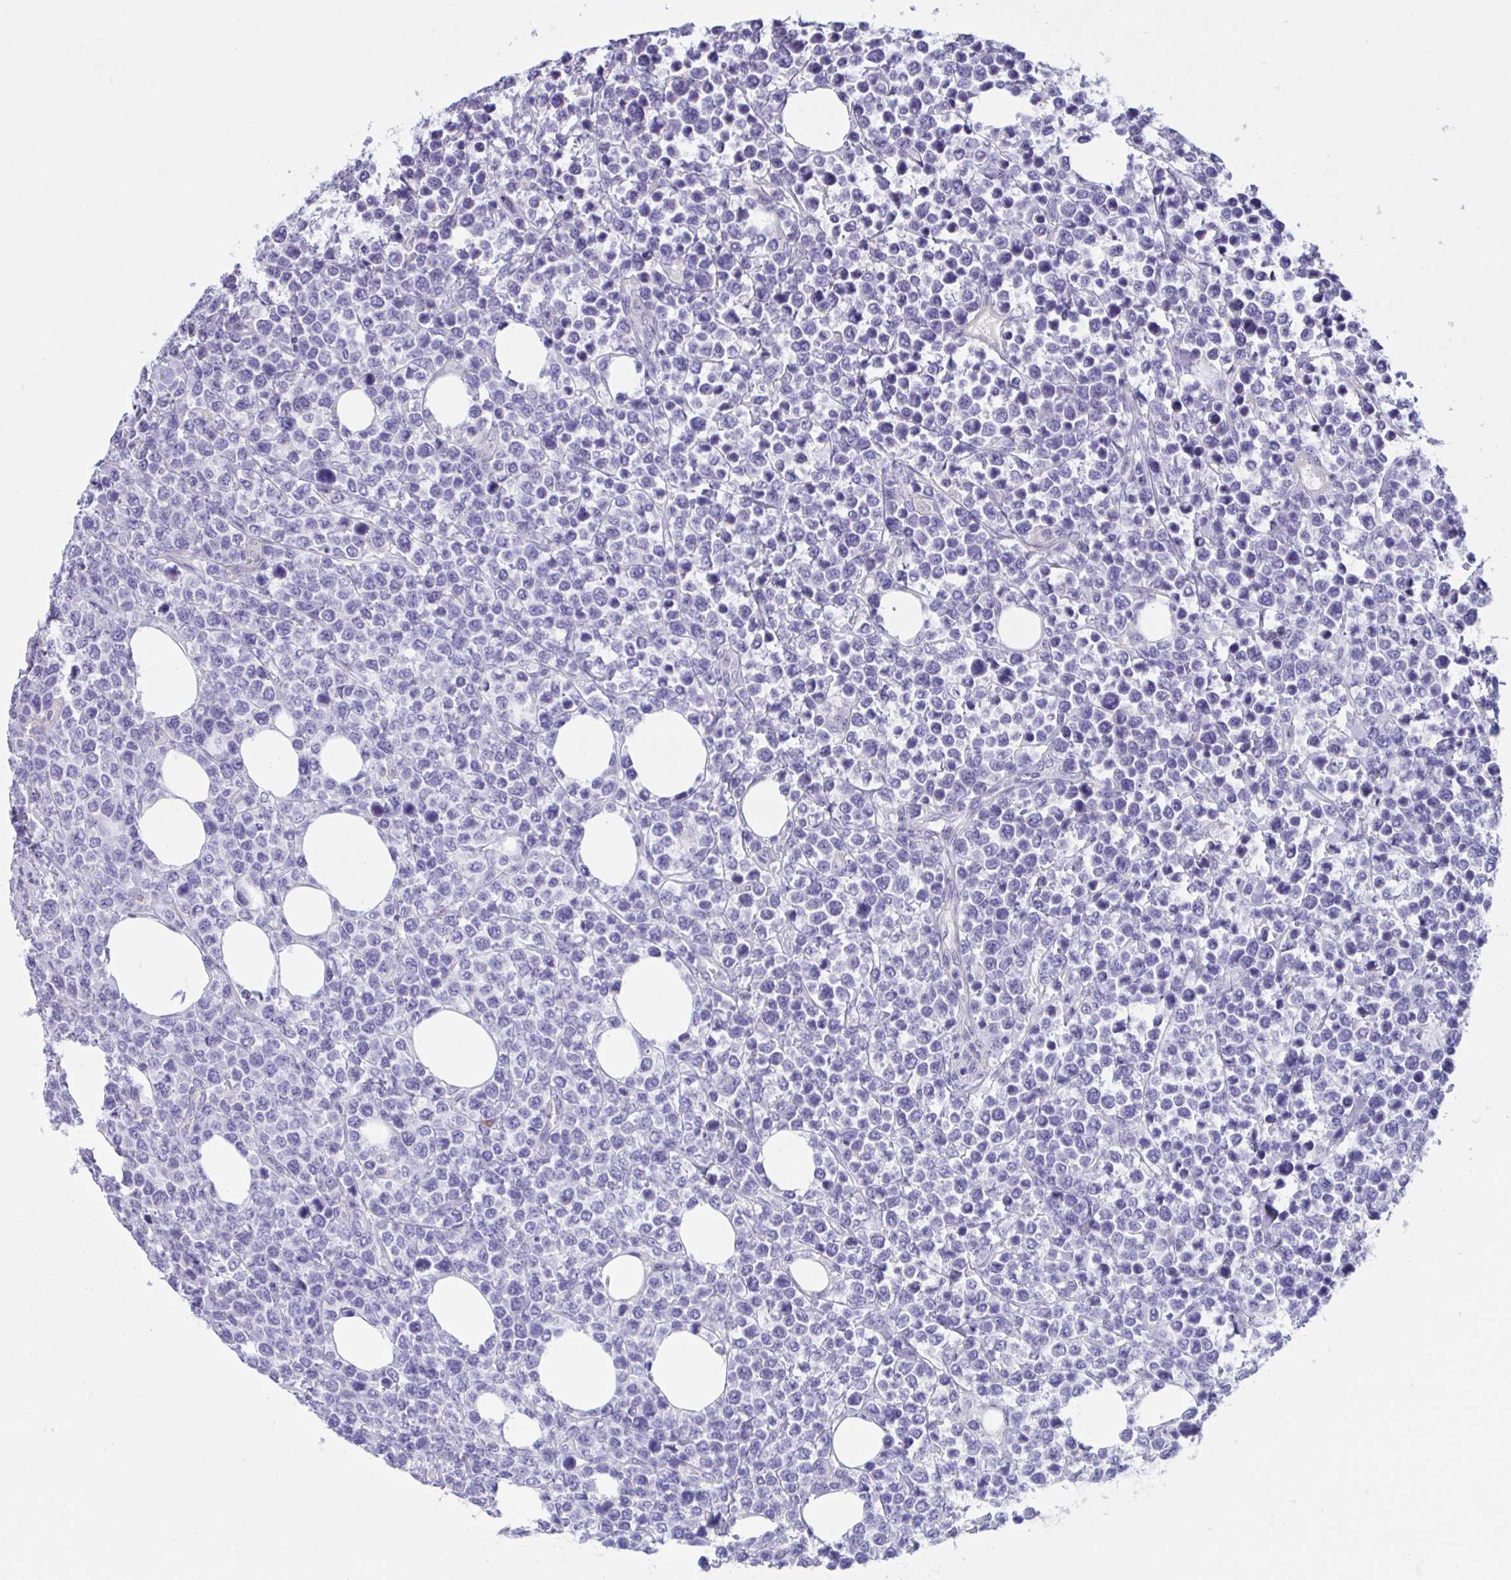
{"staining": {"intensity": "negative", "quantity": "none", "location": "none"}, "tissue": "lymphoma", "cell_type": "Tumor cells", "image_type": "cancer", "snomed": [{"axis": "morphology", "description": "Malignant lymphoma, non-Hodgkin's type, High grade"}, {"axis": "topography", "description": "Soft tissue"}], "caption": "High power microscopy micrograph of an immunohistochemistry (IHC) image of malignant lymphoma, non-Hodgkin's type (high-grade), revealing no significant positivity in tumor cells.", "gene": "MS4A14", "patient": {"sex": "female", "age": 56}}